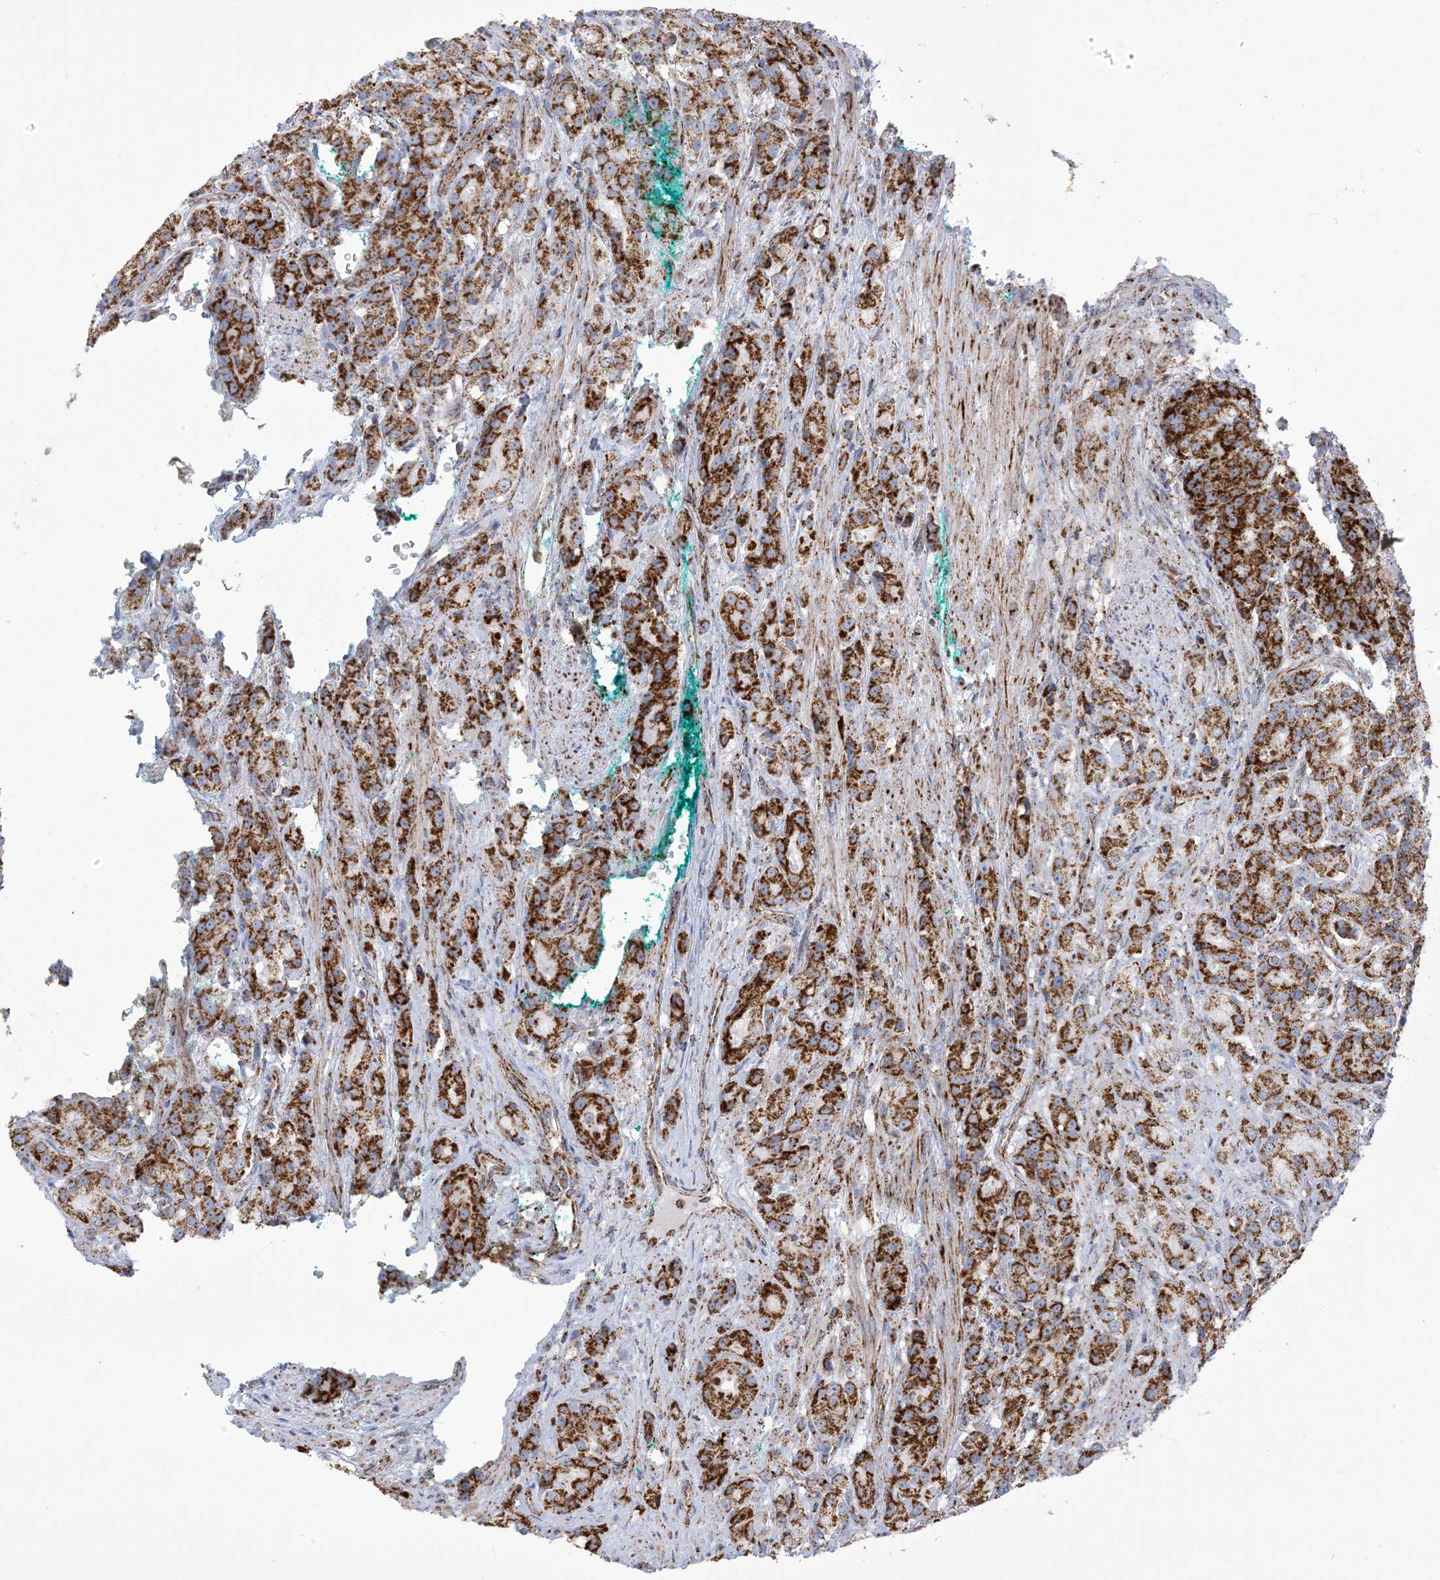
{"staining": {"intensity": "strong", "quantity": ">75%", "location": "cytoplasmic/membranous"}, "tissue": "prostate cancer", "cell_type": "Tumor cells", "image_type": "cancer", "snomed": [{"axis": "morphology", "description": "Adenocarcinoma, High grade"}, {"axis": "topography", "description": "Prostate"}], "caption": "The immunohistochemical stain labels strong cytoplasmic/membranous expression in tumor cells of adenocarcinoma (high-grade) (prostate) tissue.", "gene": "SAMM50", "patient": {"sex": "male", "age": 60}}